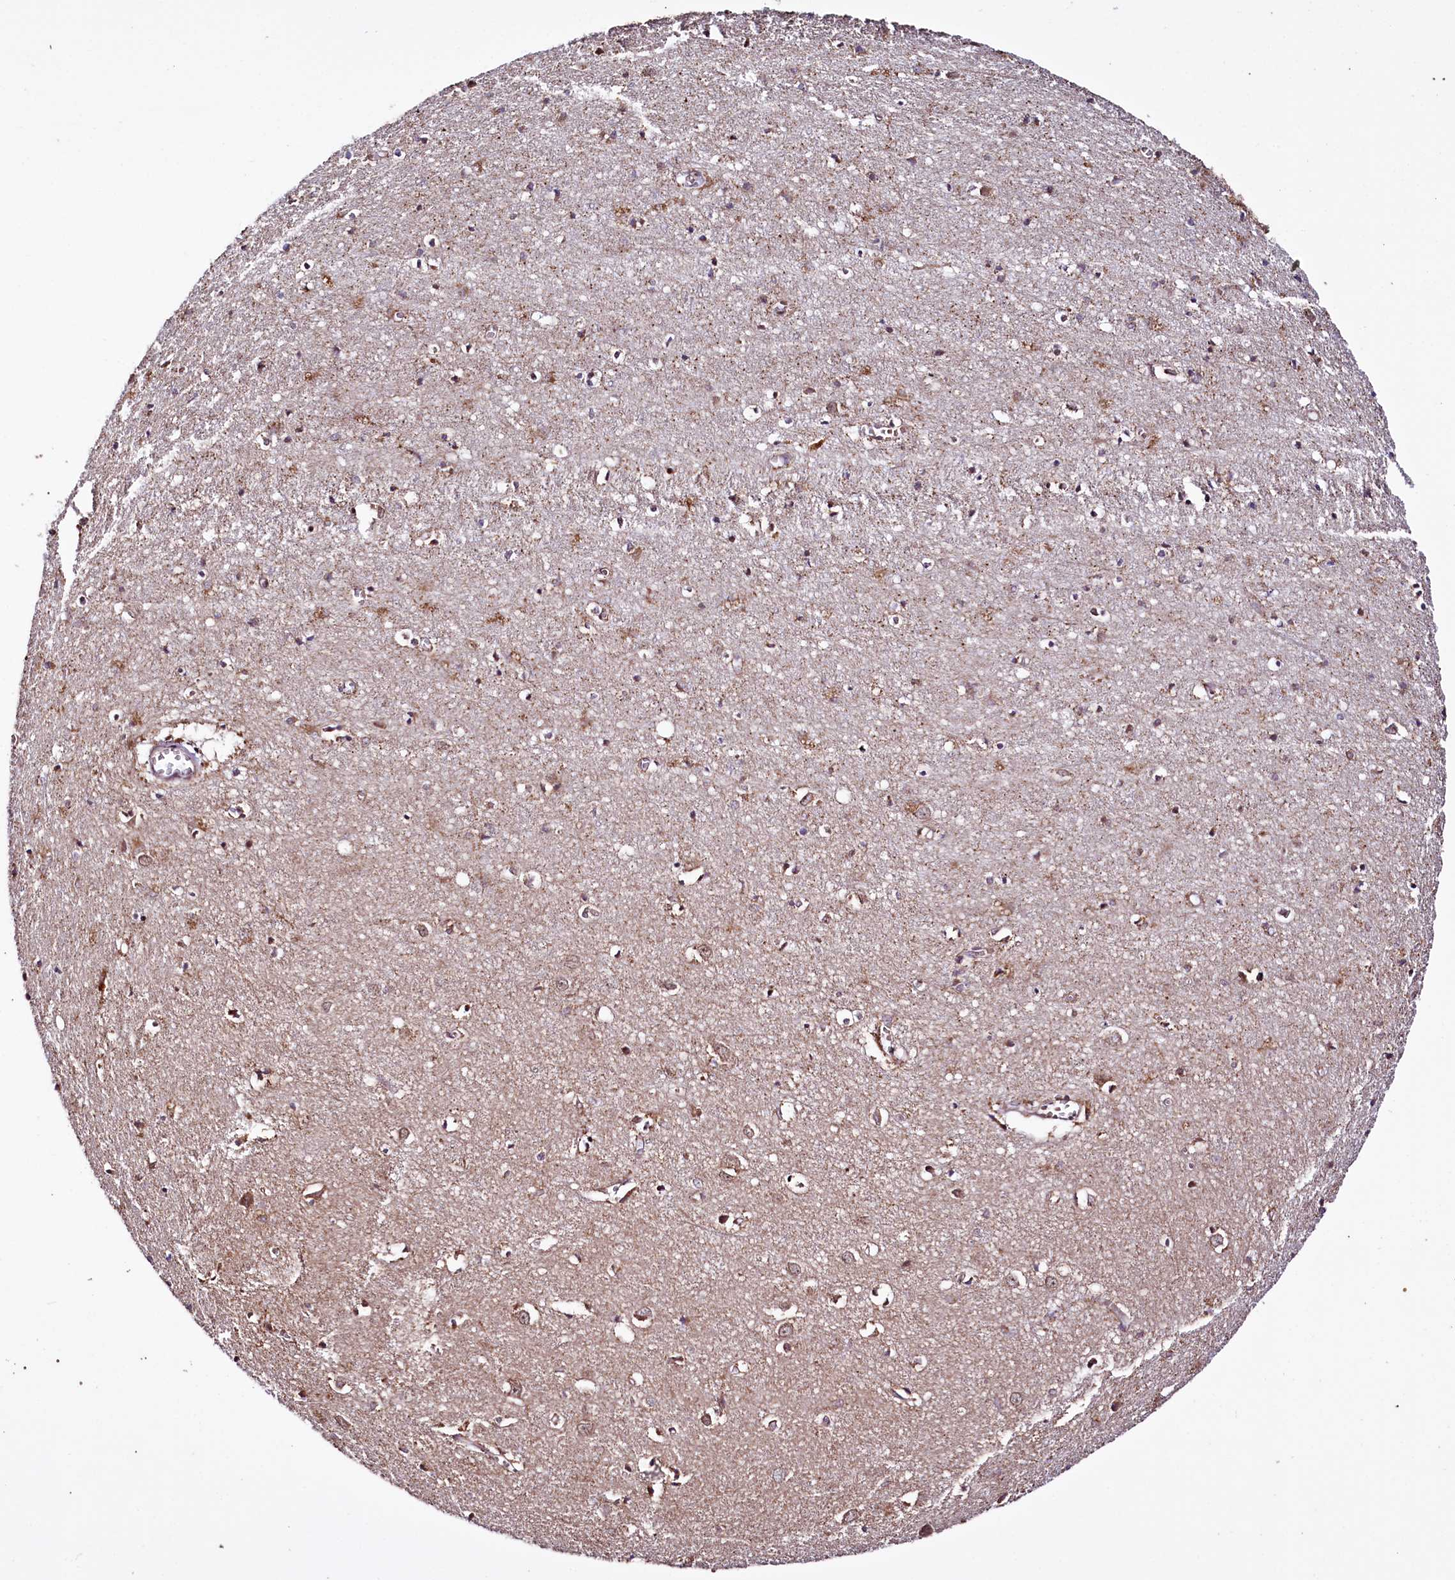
{"staining": {"intensity": "weak", "quantity": "25%-75%", "location": "cytoplasmic/membranous"}, "tissue": "cerebral cortex", "cell_type": "Endothelial cells", "image_type": "normal", "snomed": [{"axis": "morphology", "description": "Normal tissue, NOS"}, {"axis": "topography", "description": "Cerebral cortex"}], "caption": "Protein expression analysis of unremarkable human cerebral cortex reveals weak cytoplasmic/membranous staining in approximately 25%-75% of endothelial cells.", "gene": "ST7", "patient": {"sex": "female", "age": 64}}